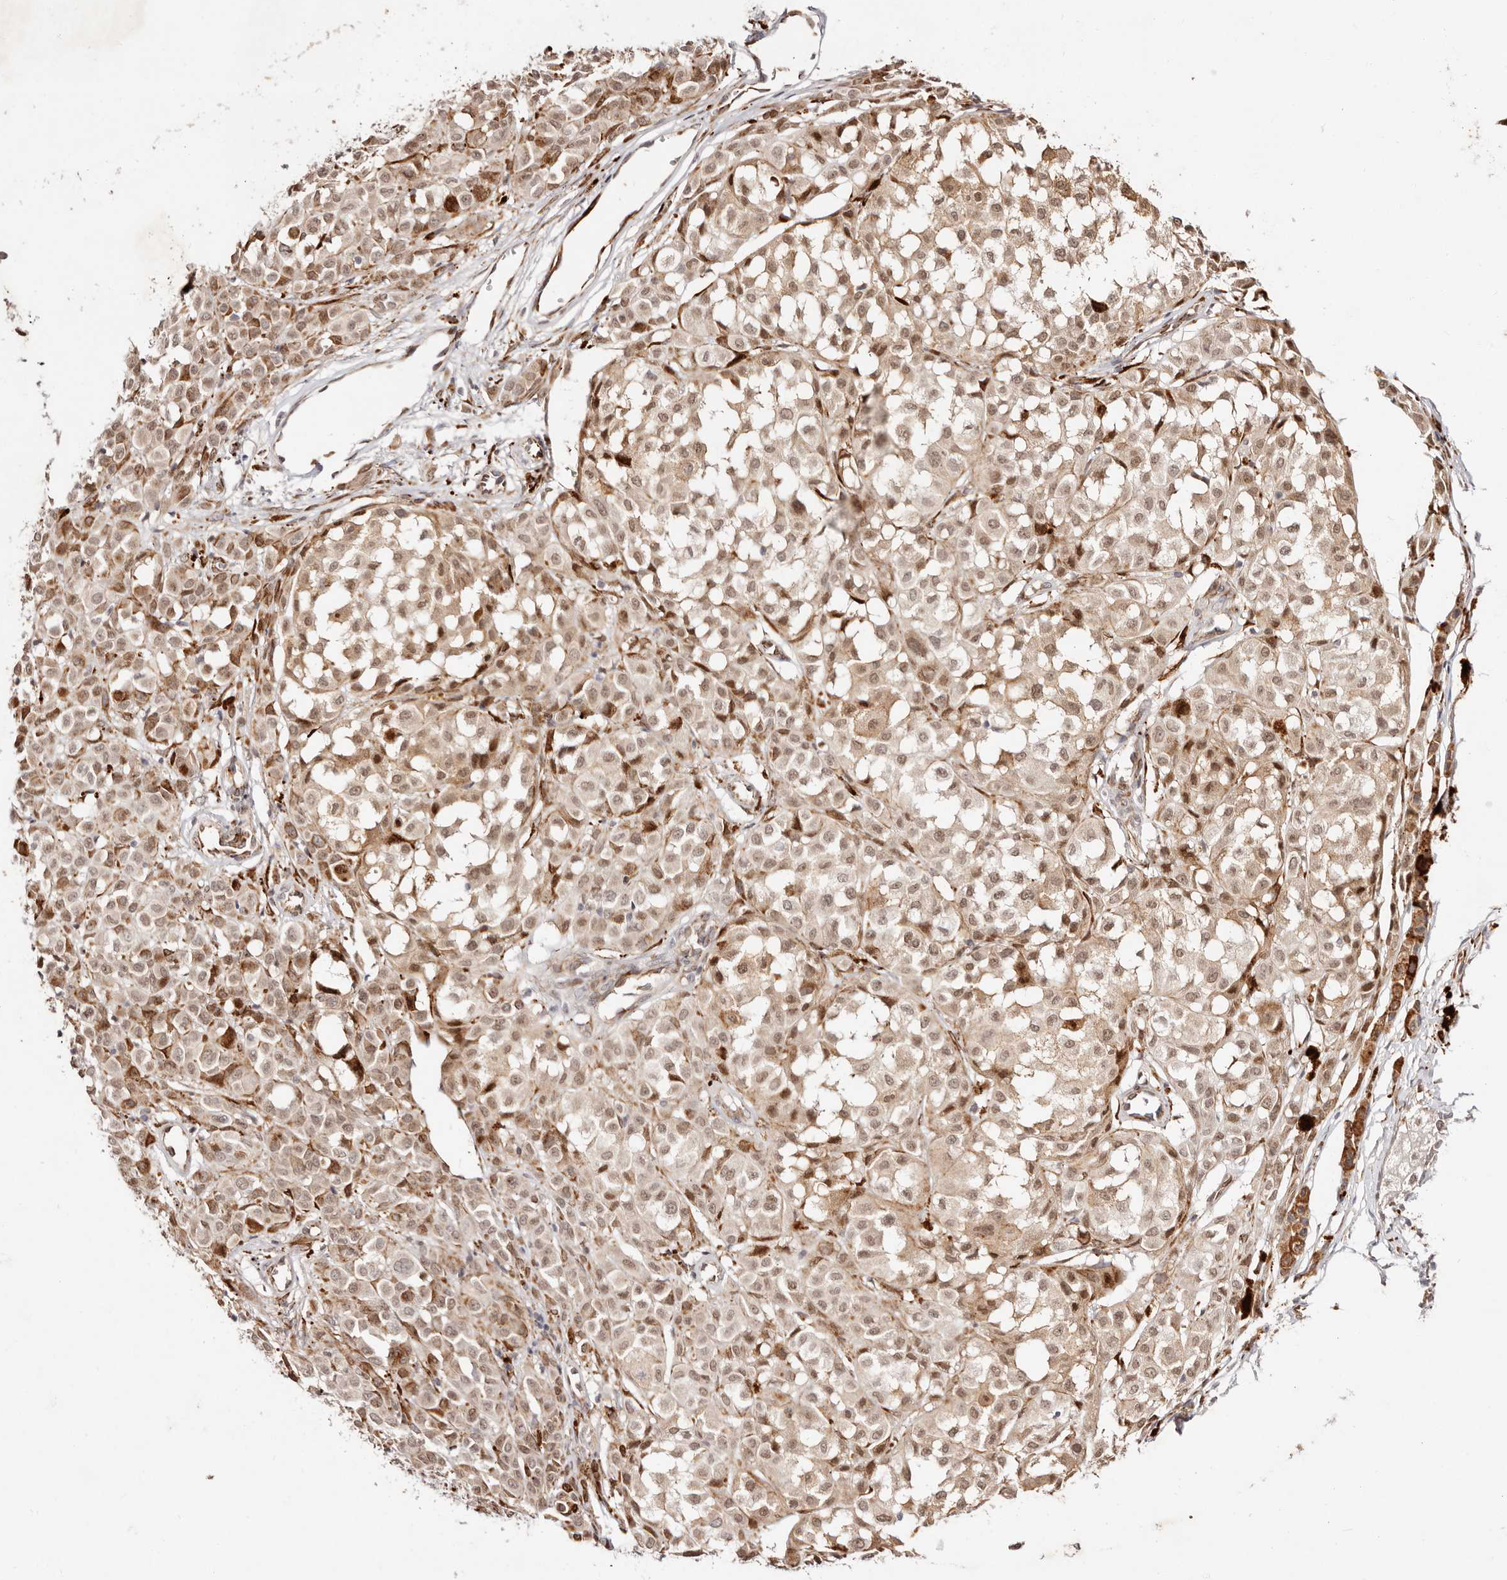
{"staining": {"intensity": "moderate", "quantity": ">75%", "location": "nuclear"}, "tissue": "melanoma", "cell_type": "Tumor cells", "image_type": "cancer", "snomed": [{"axis": "morphology", "description": "Malignant melanoma, NOS"}, {"axis": "topography", "description": "Skin of leg"}], "caption": "Protein expression analysis of human melanoma reveals moderate nuclear positivity in approximately >75% of tumor cells.", "gene": "BCL2L15", "patient": {"sex": "female", "age": 72}}